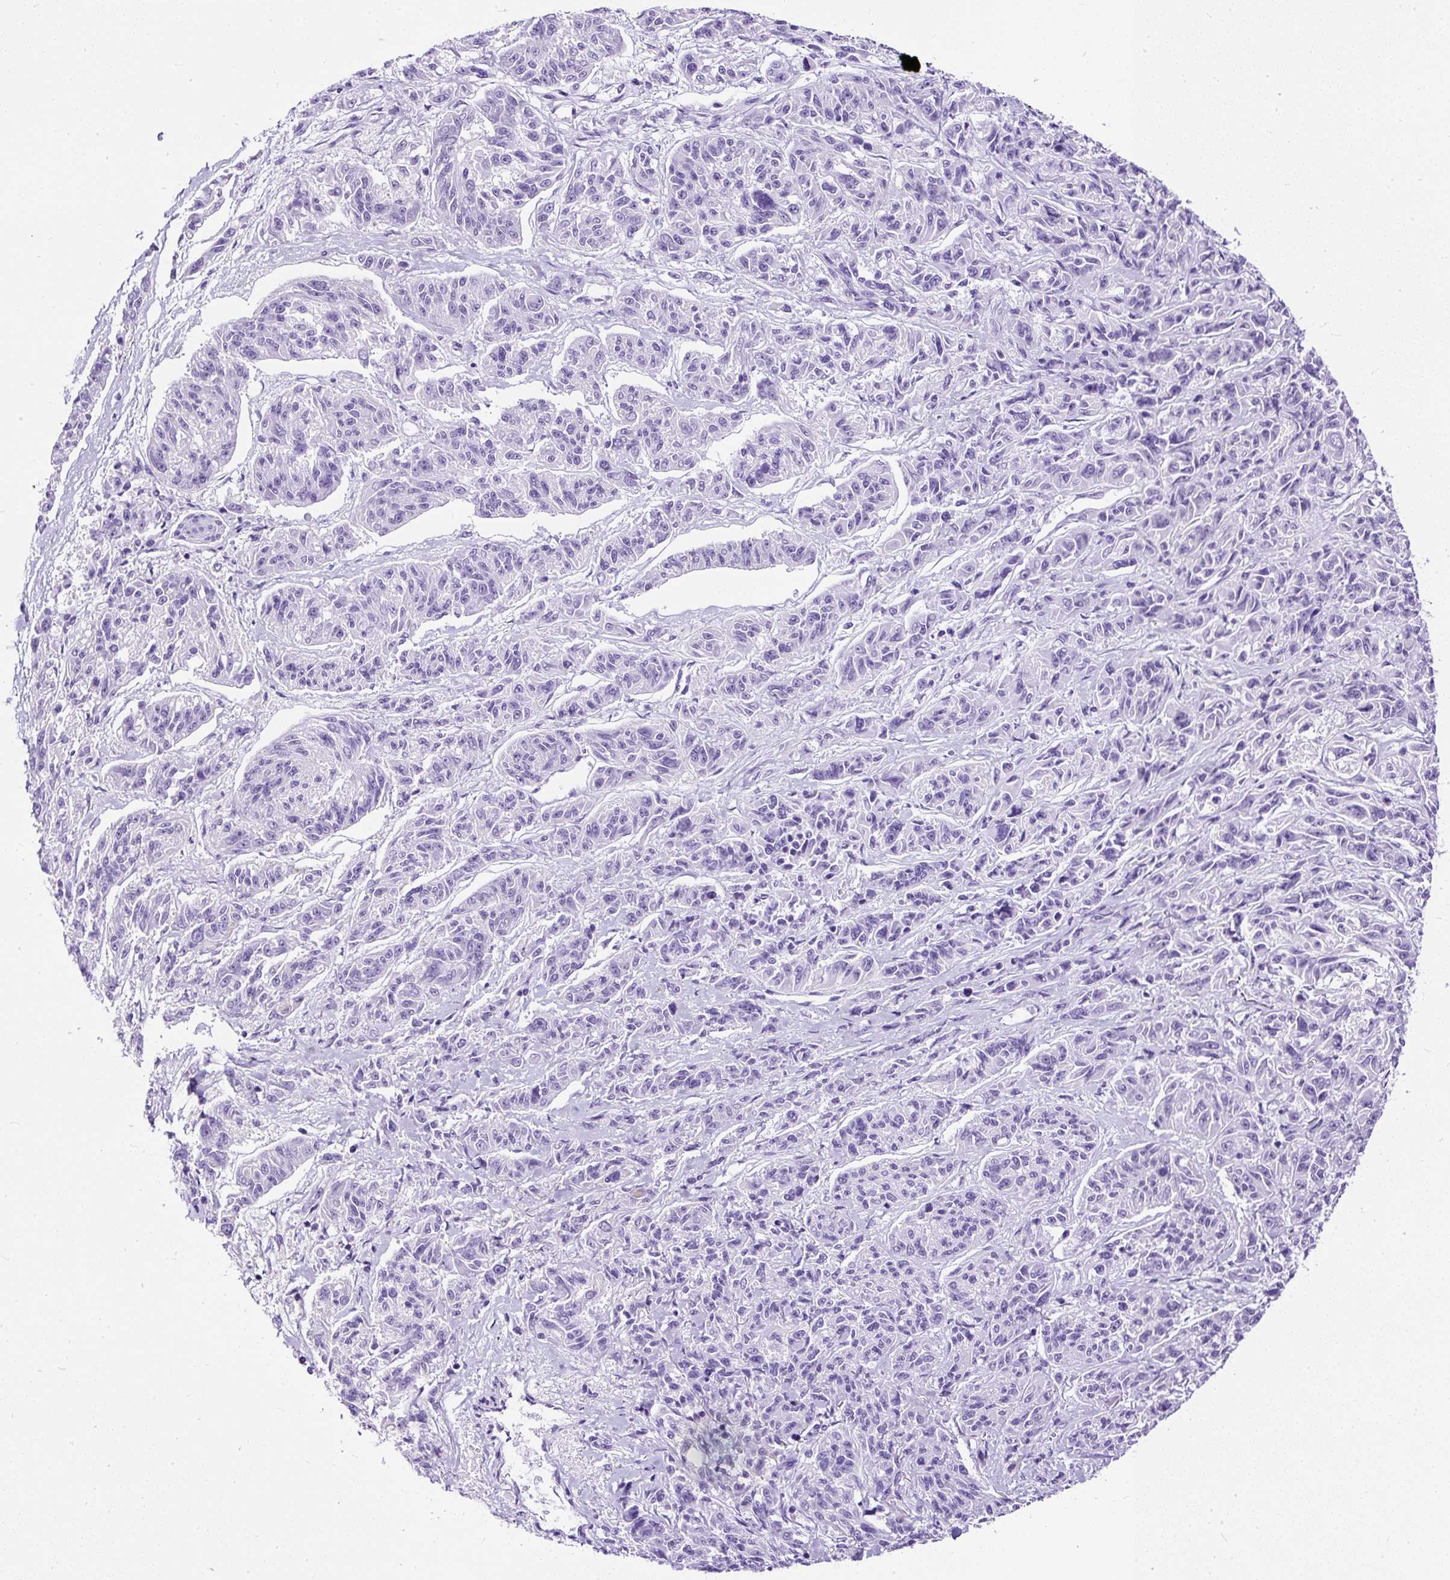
{"staining": {"intensity": "negative", "quantity": "none", "location": "none"}, "tissue": "melanoma", "cell_type": "Tumor cells", "image_type": "cancer", "snomed": [{"axis": "morphology", "description": "Malignant melanoma, NOS"}, {"axis": "topography", "description": "Skin"}], "caption": "Immunohistochemistry (IHC) of human malignant melanoma demonstrates no expression in tumor cells. (DAB IHC, high magnification).", "gene": "NTS", "patient": {"sex": "male", "age": 53}}